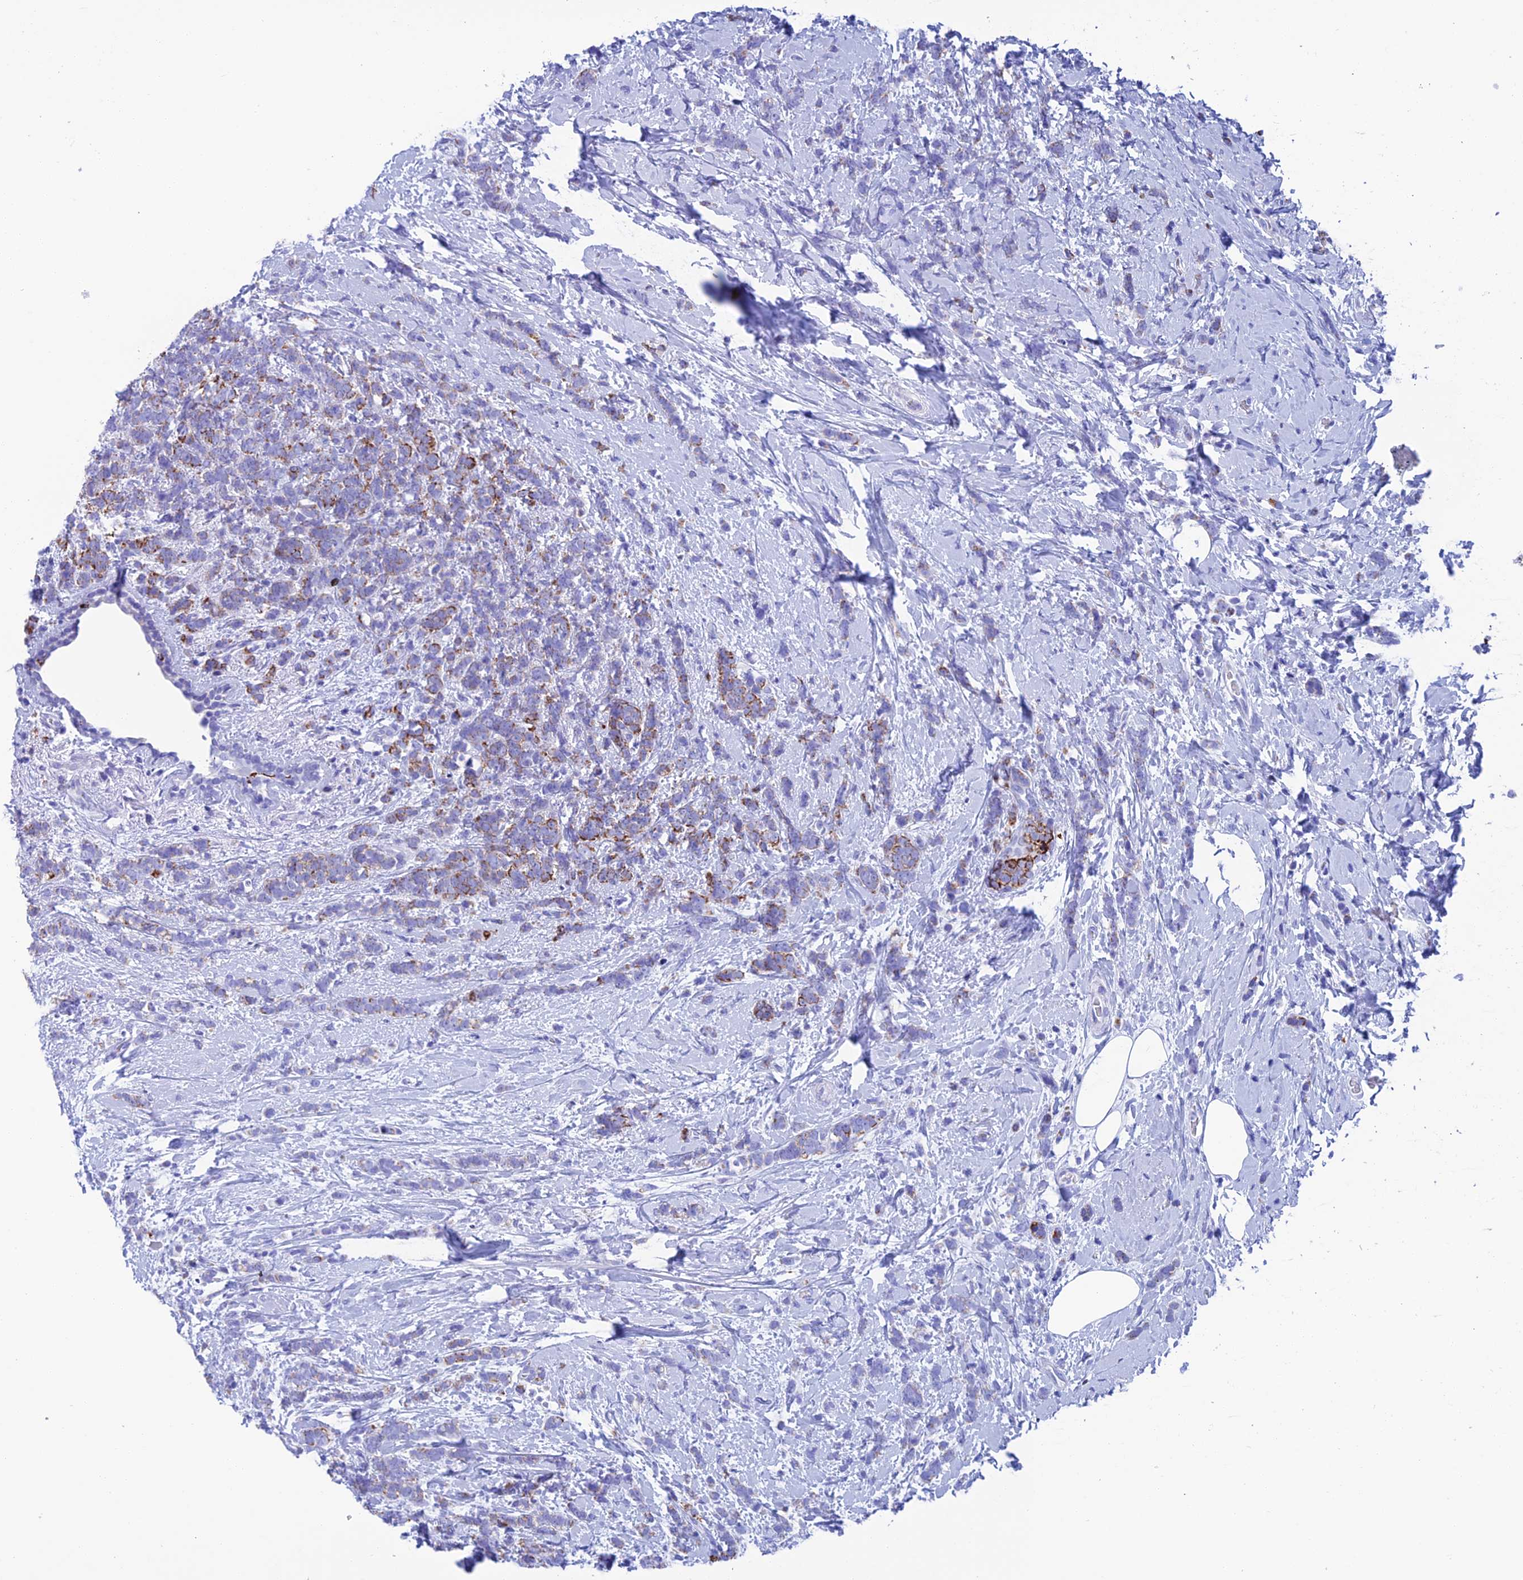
{"staining": {"intensity": "moderate", "quantity": ">75%", "location": "cytoplasmic/membranous"}, "tissue": "breast cancer", "cell_type": "Tumor cells", "image_type": "cancer", "snomed": [{"axis": "morphology", "description": "Lobular carcinoma"}, {"axis": "topography", "description": "Breast"}], "caption": "Human breast cancer (lobular carcinoma) stained for a protein (brown) exhibits moderate cytoplasmic/membranous positive staining in about >75% of tumor cells.", "gene": "NXPE4", "patient": {"sex": "female", "age": 58}}